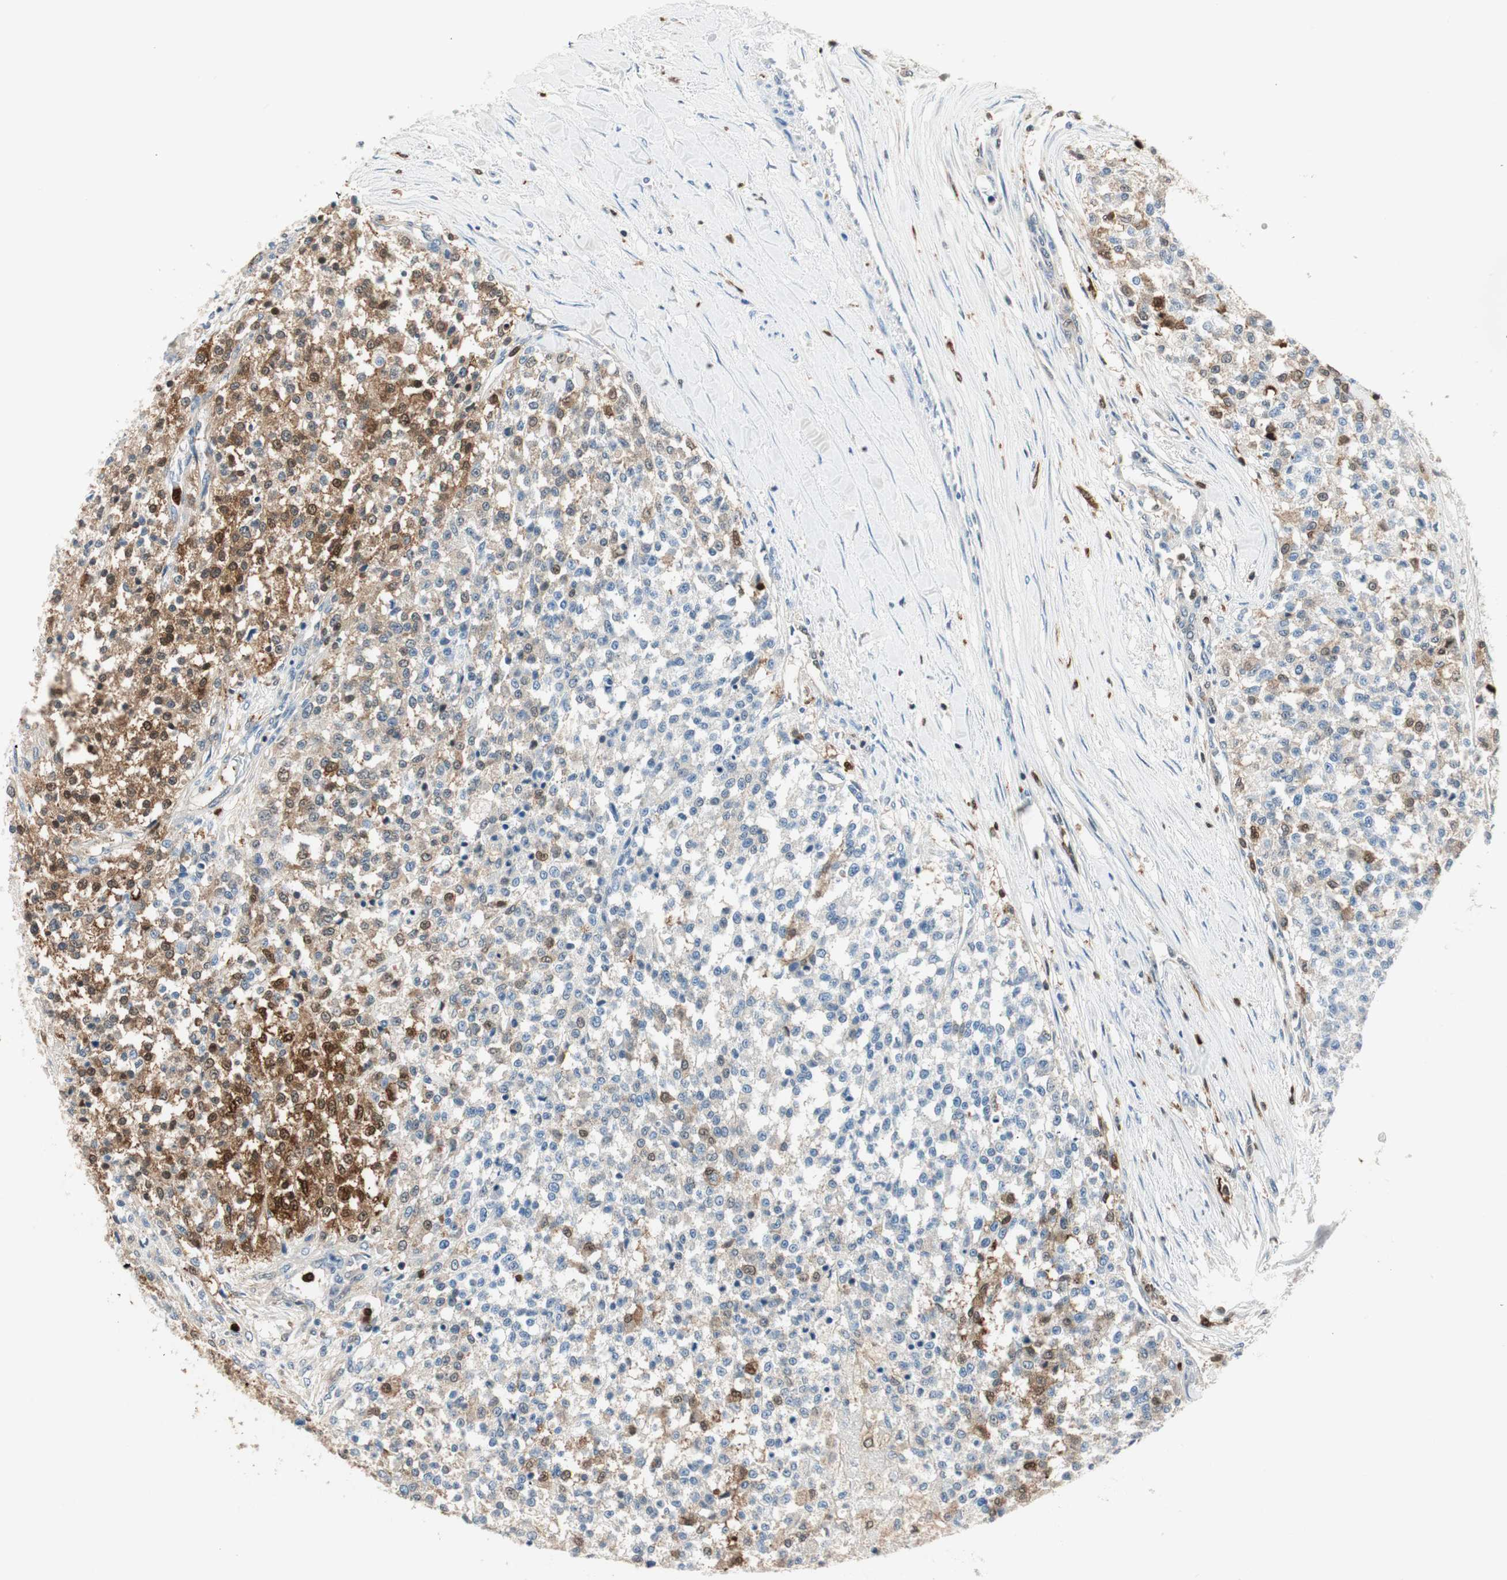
{"staining": {"intensity": "strong", "quantity": "<25%", "location": "cytoplasmic/membranous,nuclear"}, "tissue": "testis cancer", "cell_type": "Tumor cells", "image_type": "cancer", "snomed": [{"axis": "morphology", "description": "Seminoma, NOS"}, {"axis": "topography", "description": "Testis"}], "caption": "Immunohistochemical staining of human testis cancer (seminoma) exhibits strong cytoplasmic/membranous and nuclear protein expression in approximately <25% of tumor cells.", "gene": "COTL1", "patient": {"sex": "male", "age": 59}}